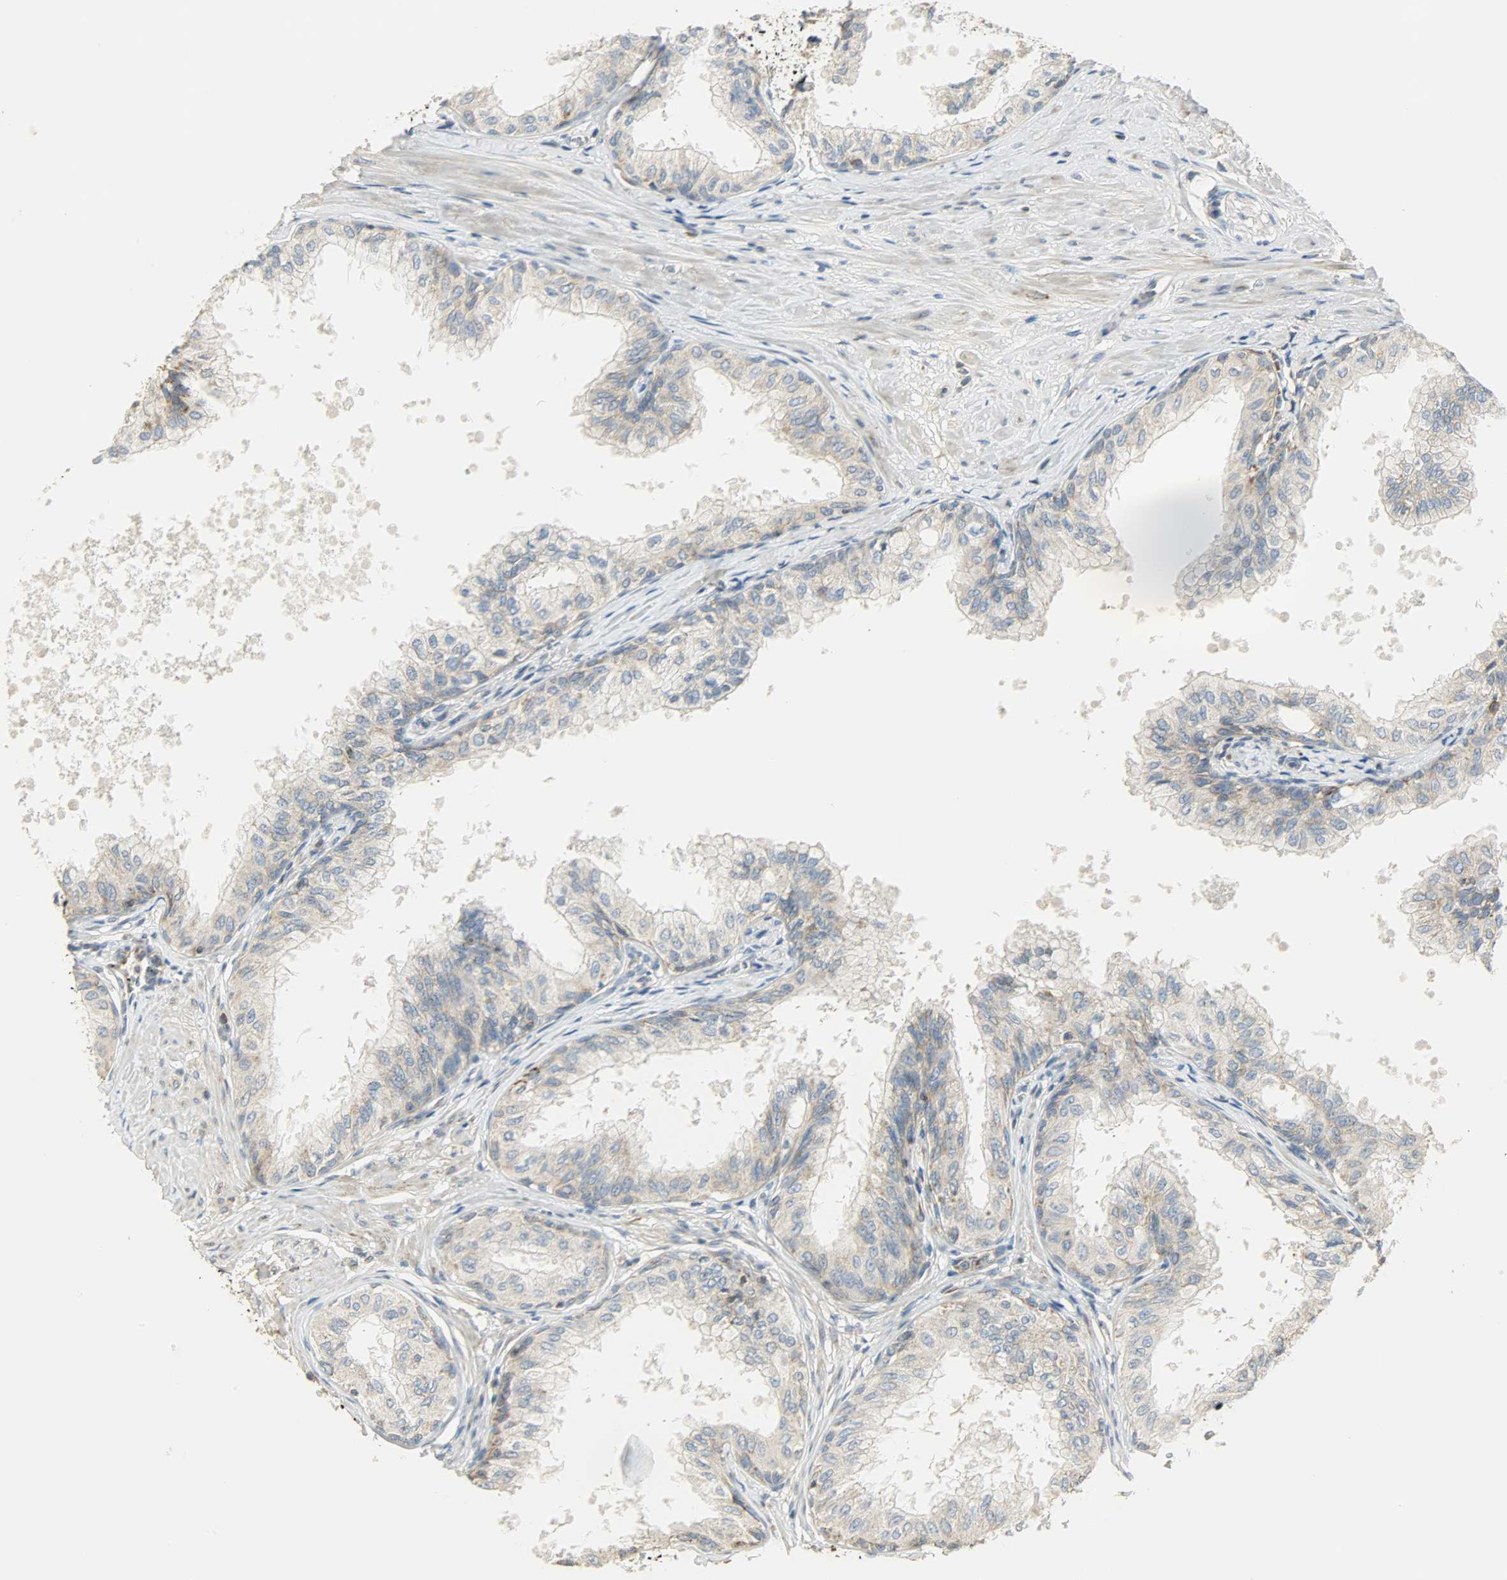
{"staining": {"intensity": "weak", "quantity": "<25%", "location": "cytoplasmic/membranous"}, "tissue": "prostate", "cell_type": "Glandular cells", "image_type": "normal", "snomed": [{"axis": "morphology", "description": "Normal tissue, NOS"}, {"axis": "topography", "description": "Prostate"}, {"axis": "topography", "description": "Seminal veicle"}], "caption": "IHC of unremarkable human prostate exhibits no expression in glandular cells.", "gene": "NNT", "patient": {"sex": "male", "age": 60}}